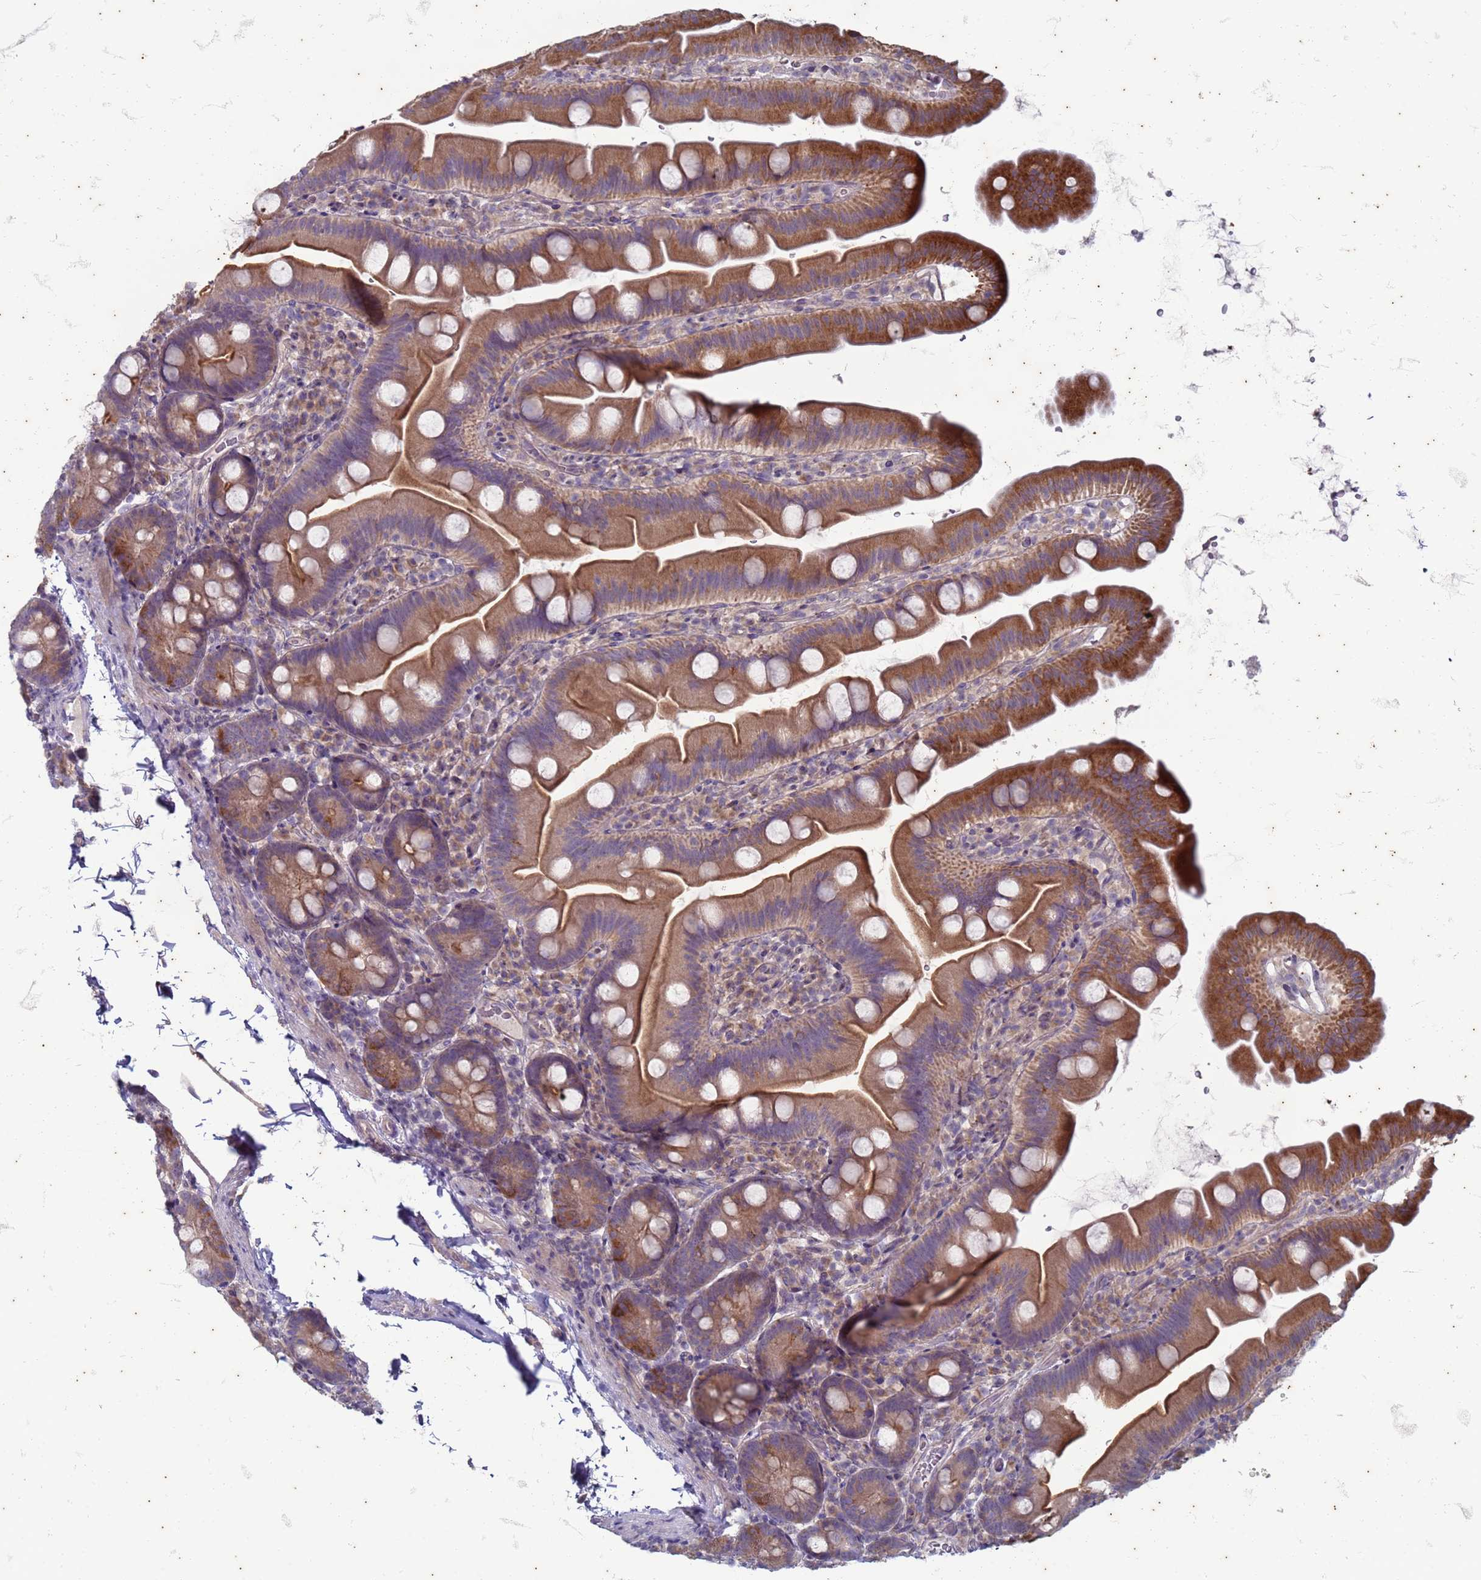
{"staining": {"intensity": "strong", "quantity": ">75%", "location": "cytoplasmic/membranous"}, "tissue": "small intestine", "cell_type": "Glandular cells", "image_type": "normal", "snomed": [{"axis": "morphology", "description": "Normal tissue, NOS"}, {"axis": "topography", "description": "Small intestine"}], "caption": "A histopathology image showing strong cytoplasmic/membranous positivity in about >75% of glandular cells in benign small intestine, as visualized by brown immunohistochemical staining.", "gene": "SUCO", "patient": {"sex": "female", "age": 68}}